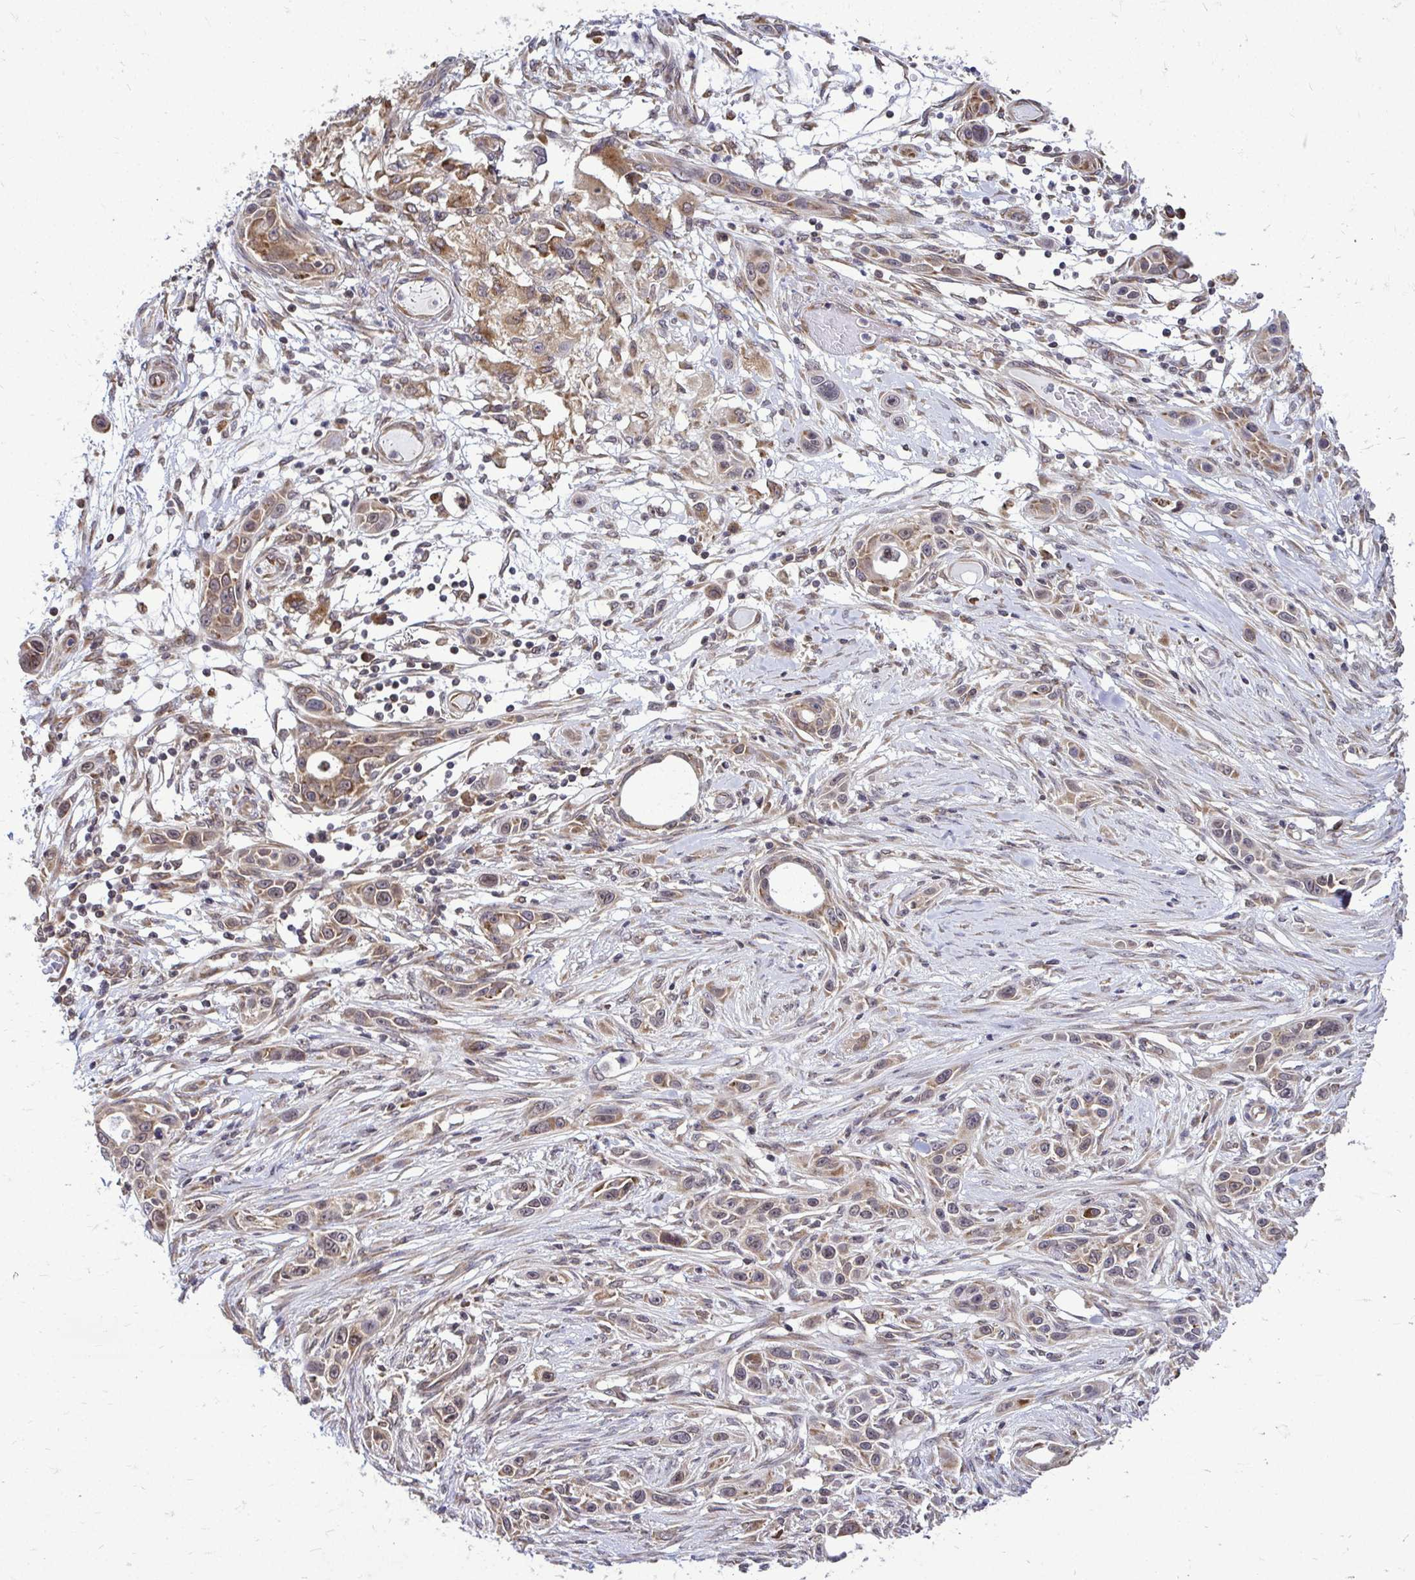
{"staining": {"intensity": "moderate", "quantity": "25%-75%", "location": "cytoplasmic/membranous"}, "tissue": "skin cancer", "cell_type": "Tumor cells", "image_type": "cancer", "snomed": [{"axis": "morphology", "description": "Squamous cell carcinoma, NOS"}, {"axis": "topography", "description": "Skin"}], "caption": "A photomicrograph of skin cancer stained for a protein reveals moderate cytoplasmic/membranous brown staining in tumor cells.", "gene": "FMR1", "patient": {"sex": "female", "age": 69}}